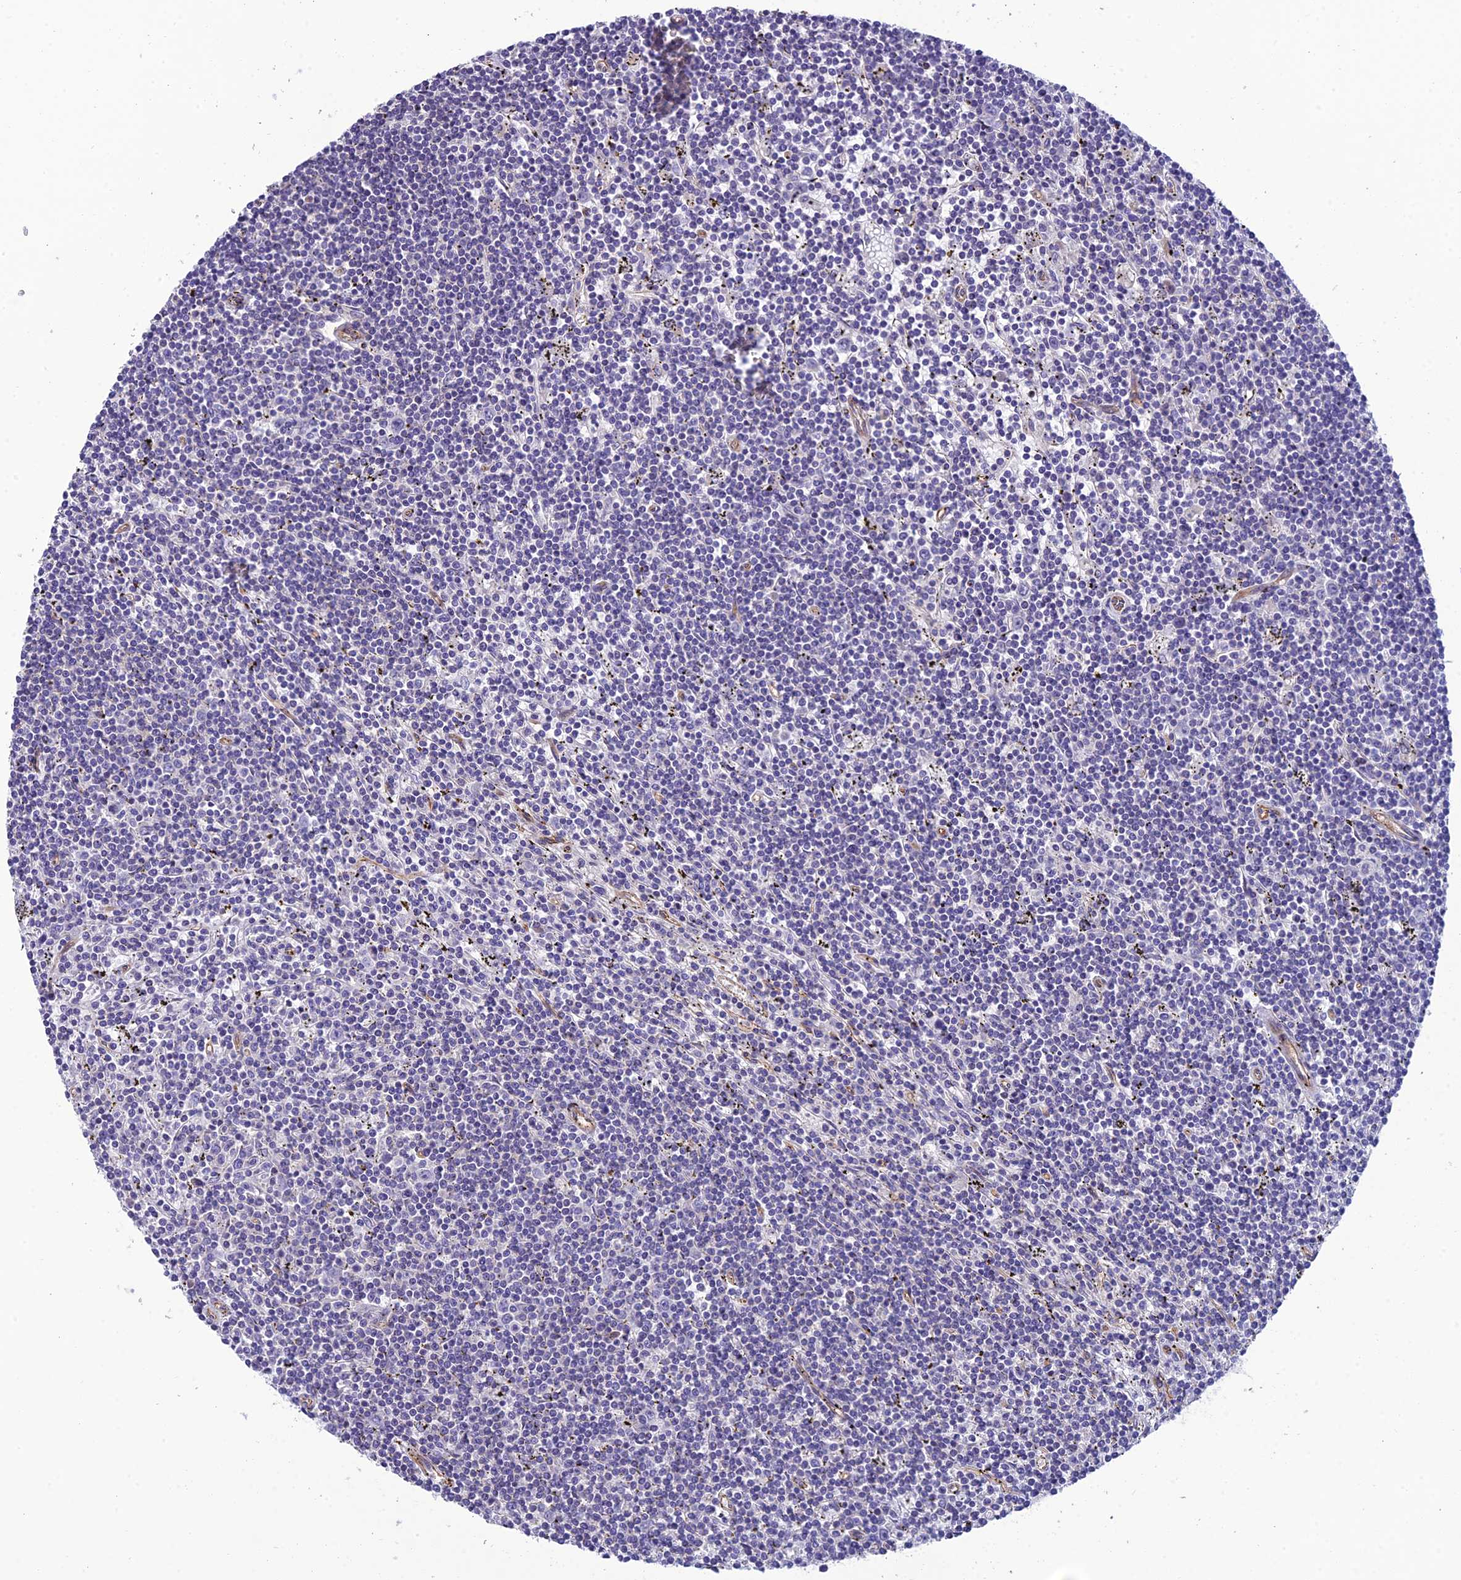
{"staining": {"intensity": "negative", "quantity": "none", "location": "none"}, "tissue": "lymphoma", "cell_type": "Tumor cells", "image_type": "cancer", "snomed": [{"axis": "morphology", "description": "Malignant lymphoma, non-Hodgkin's type, Low grade"}, {"axis": "topography", "description": "Spleen"}], "caption": "Image shows no significant protein staining in tumor cells of lymphoma.", "gene": "PPFIA3", "patient": {"sex": "male", "age": 76}}